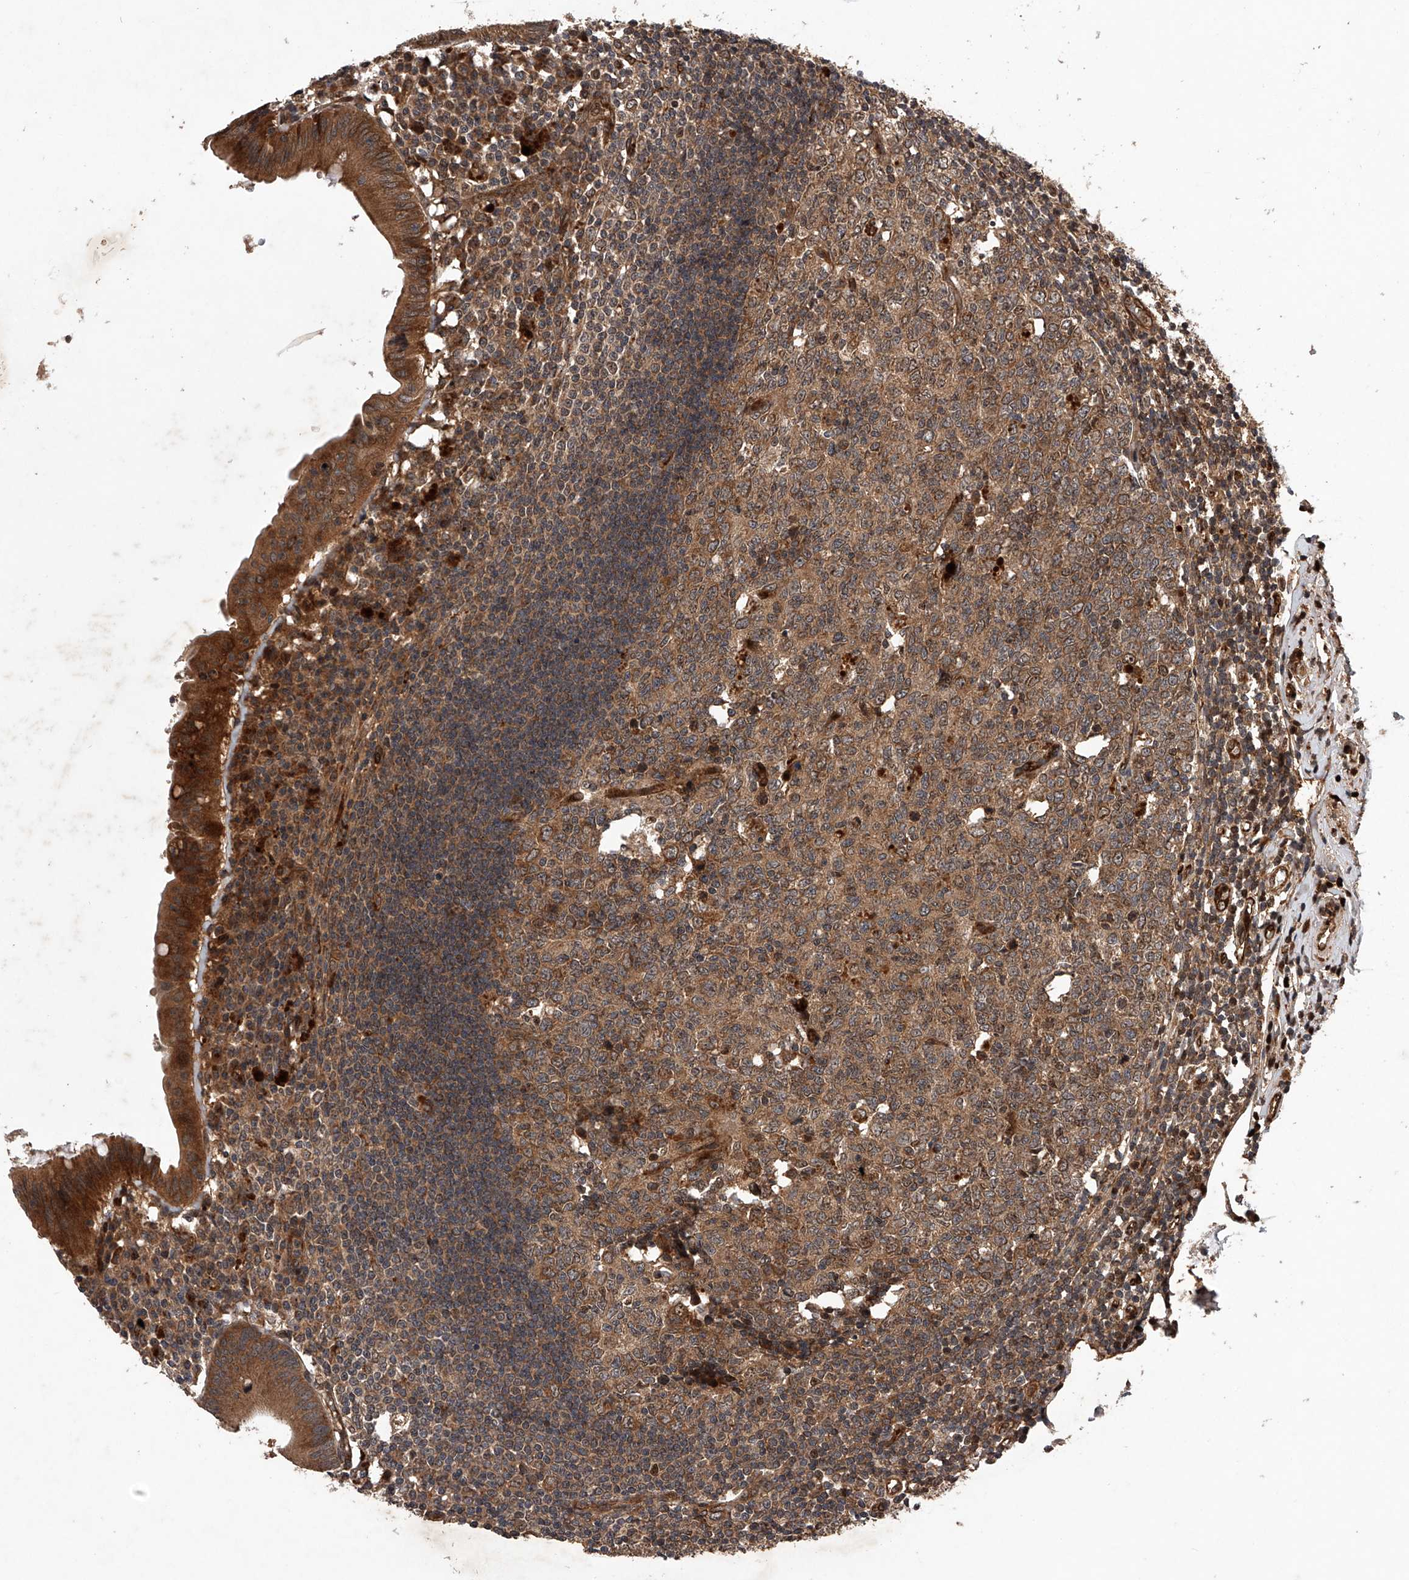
{"staining": {"intensity": "strong", "quantity": ">75%", "location": "cytoplasmic/membranous"}, "tissue": "appendix", "cell_type": "Glandular cells", "image_type": "normal", "snomed": [{"axis": "morphology", "description": "Normal tissue, NOS"}, {"axis": "topography", "description": "Appendix"}], "caption": "Immunohistochemical staining of normal appendix exhibits >75% levels of strong cytoplasmic/membranous protein positivity in about >75% of glandular cells. The staining was performed using DAB, with brown indicating positive protein expression. Nuclei are stained blue with hematoxylin.", "gene": "MAP3K11", "patient": {"sex": "female", "age": 54}}